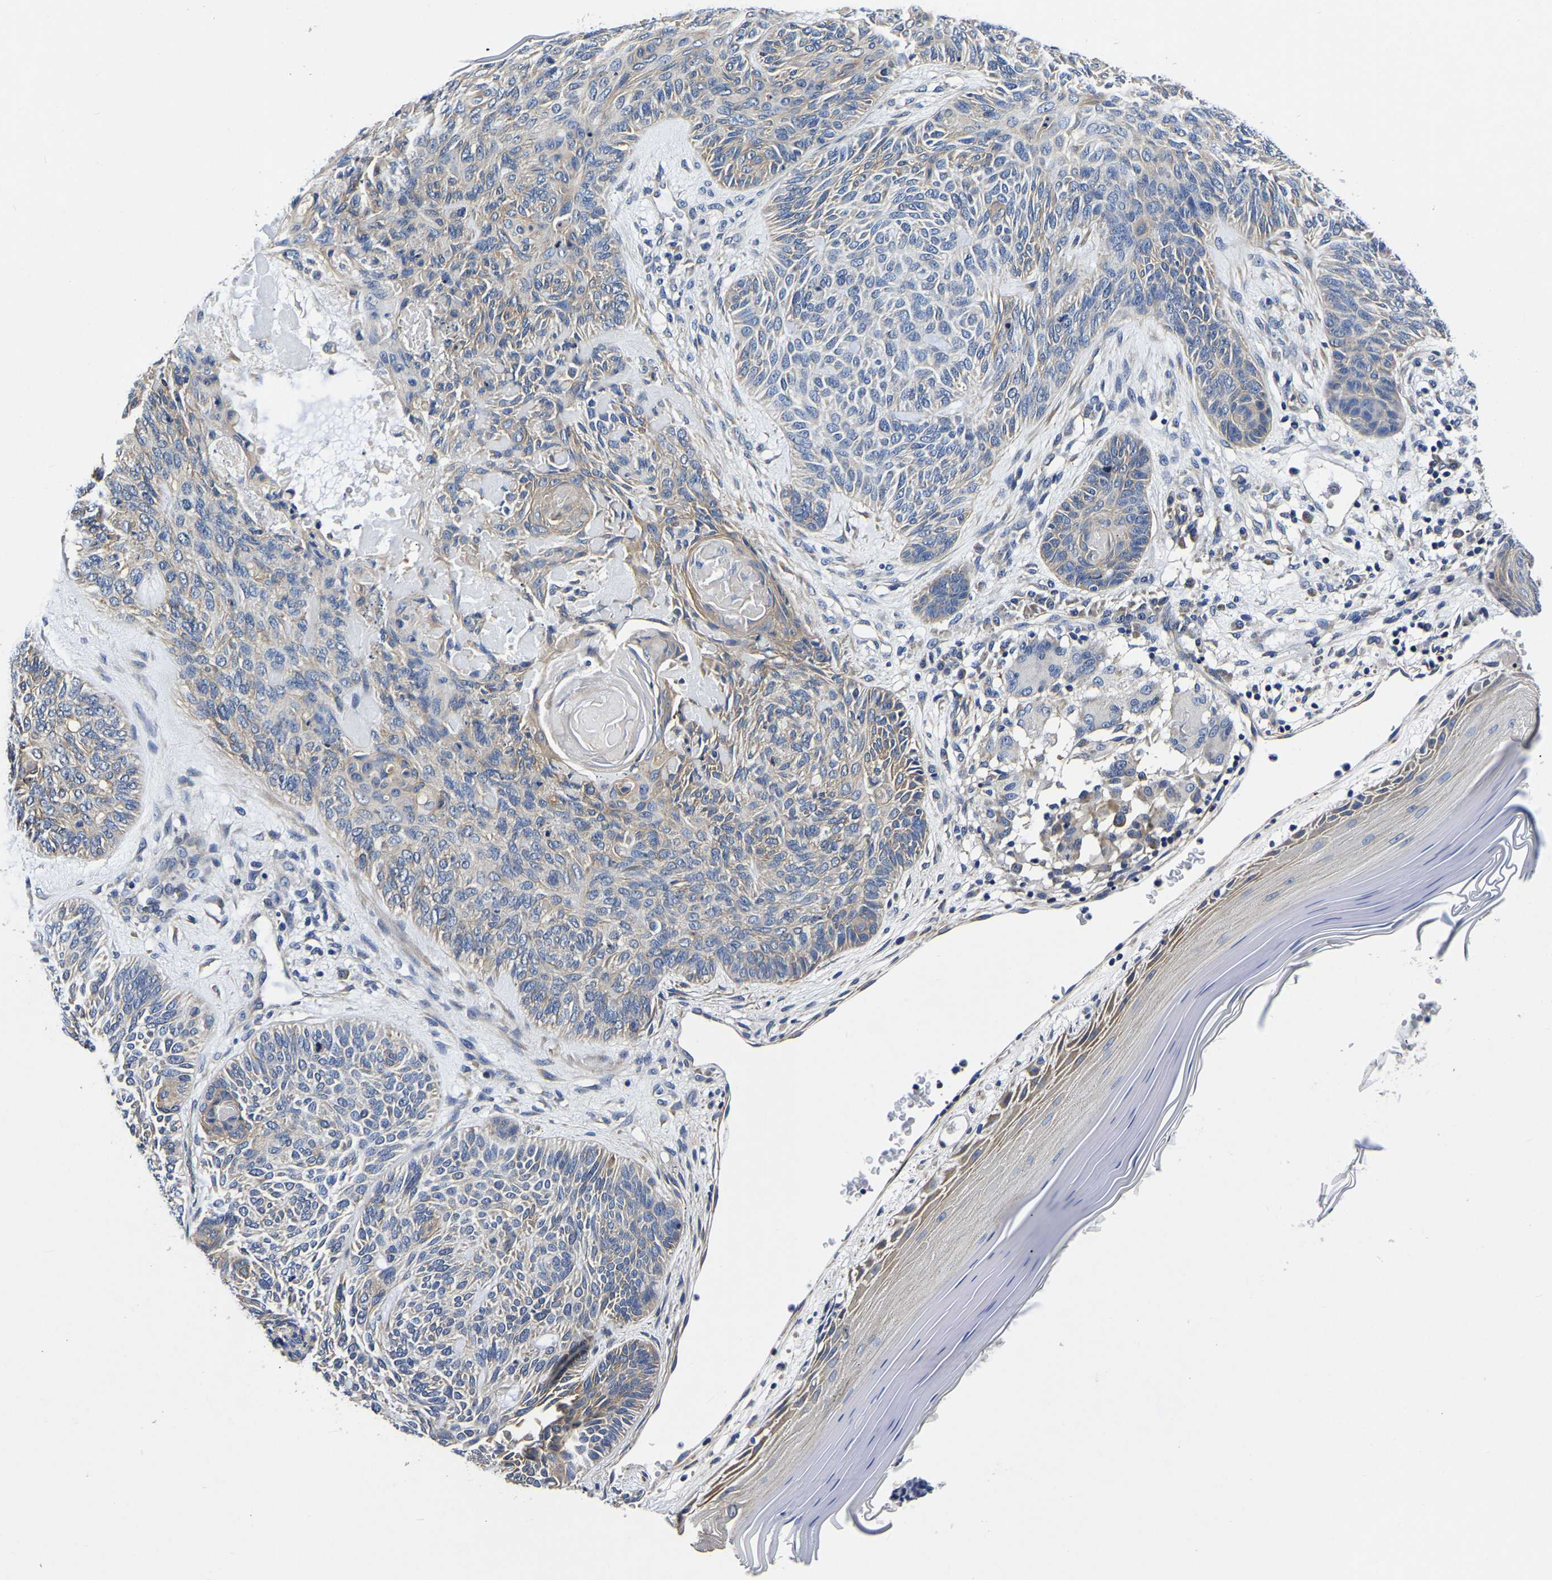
{"staining": {"intensity": "weak", "quantity": "<25%", "location": "cytoplasmic/membranous"}, "tissue": "skin cancer", "cell_type": "Tumor cells", "image_type": "cancer", "snomed": [{"axis": "morphology", "description": "Basal cell carcinoma"}, {"axis": "topography", "description": "Skin"}], "caption": "Basal cell carcinoma (skin) was stained to show a protein in brown. There is no significant expression in tumor cells. (Stains: DAB (3,3'-diaminobenzidine) IHC with hematoxylin counter stain, Microscopy: brightfield microscopy at high magnification).", "gene": "KCTD17", "patient": {"sex": "male", "age": 55}}